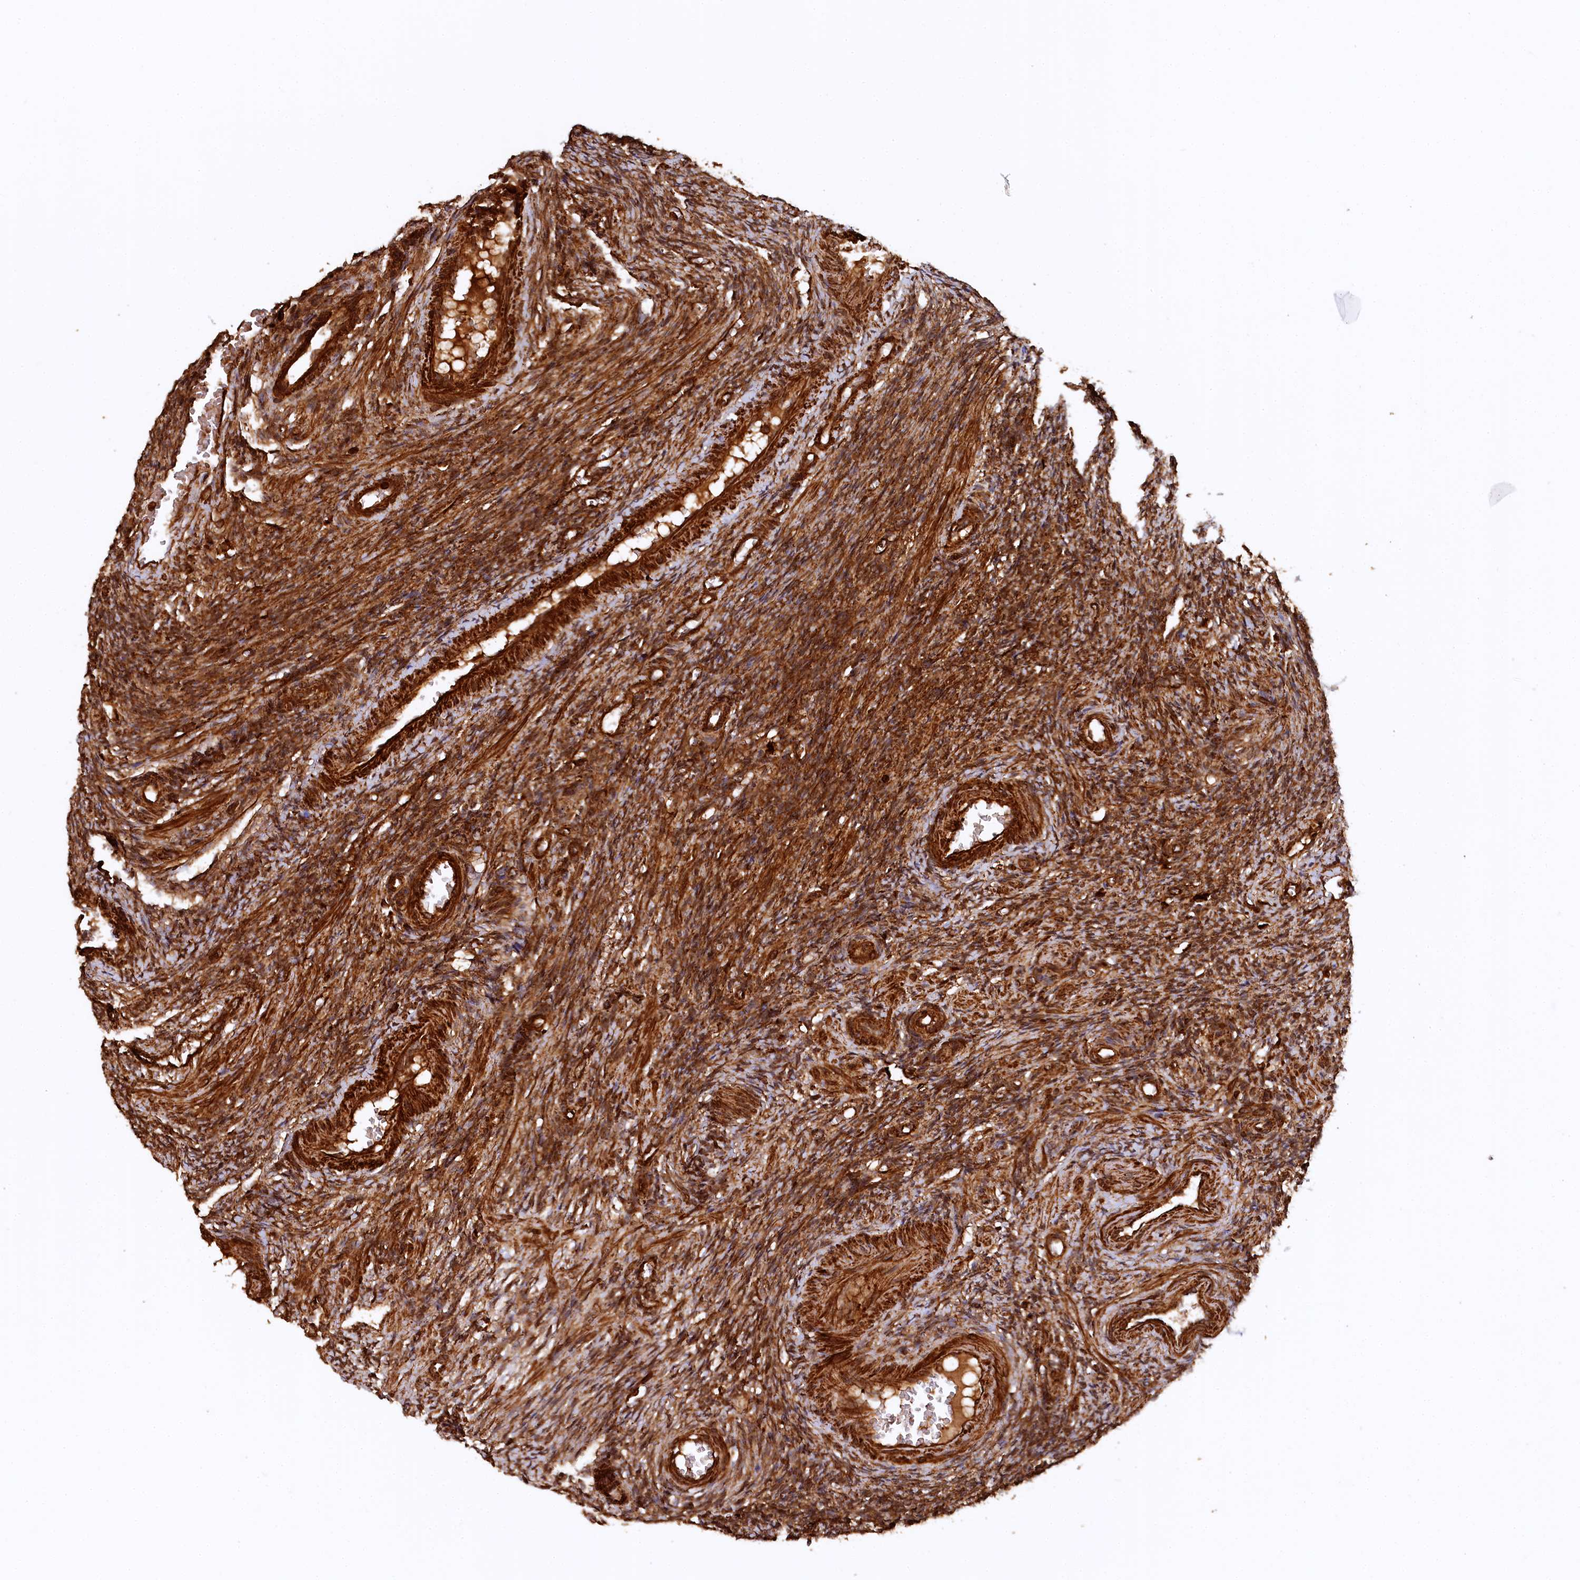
{"staining": {"intensity": "strong", "quantity": ">75%", "location": "cytoplasmic/membranous"}, "tissue": "ovary", "cell_type": "Ovarian stroma cells", "image_type": "normal", "snomed": [{"axis": "morphology", "description": "Normal tissue, NOS"}, {"axis": "topography", "description": "Ovary"}], "caption": "Immunohistochemistry (IHC) photomicrograph of normal ovary: human ovary stained using immunohistochemistry exhibits high levels of strong protein expression localized specifically in the cytoplasmic/membranous of ovarian stroma cells, appearing as a cytoplasmic/membranous brown color.", "gene": "STUB1", "patient": {"sex": "female", "age": 27}}